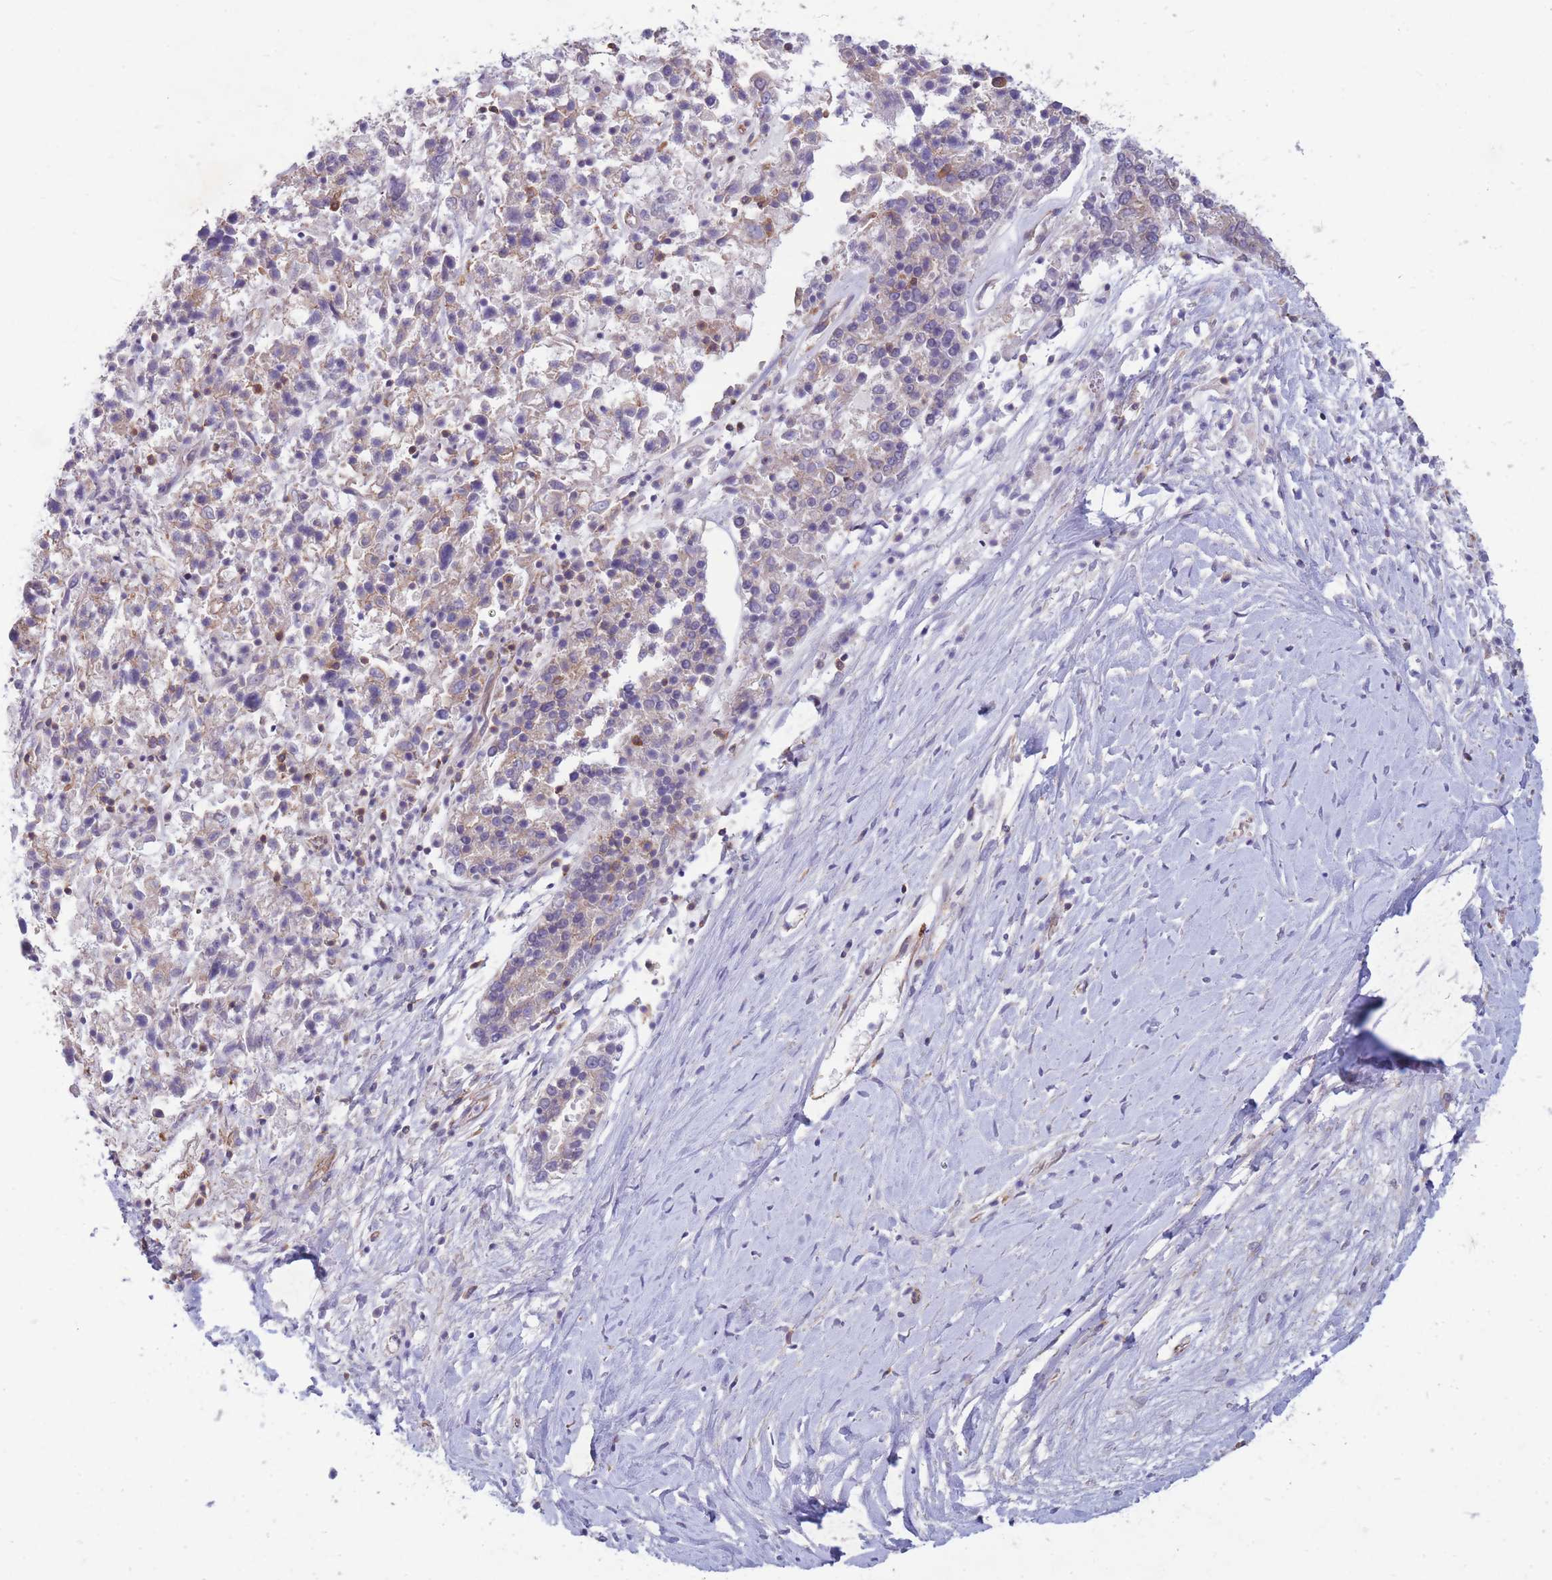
{"staining": {"intensity": "negative", "quantity": "none", "location": "none"}, "tissue": "ovarian cancer", "cell_type": "Tumor cells", "image_type": "cancer", "snomed": [{"axis": "morphology", "description": "Carcinoma, endometroid"}, {"axis": "topography", "description": "Ovary"}], "caption": "Tumor cells are negative for protein expression in human ovarian cancer. (DAB (3,3'-diaminobenzidine) immunohistochemistry (IHC) visualized using brightfield microscopy, high magnification).", "gene": "GGA1", "patient": {"sex": "female", "age": 62}}